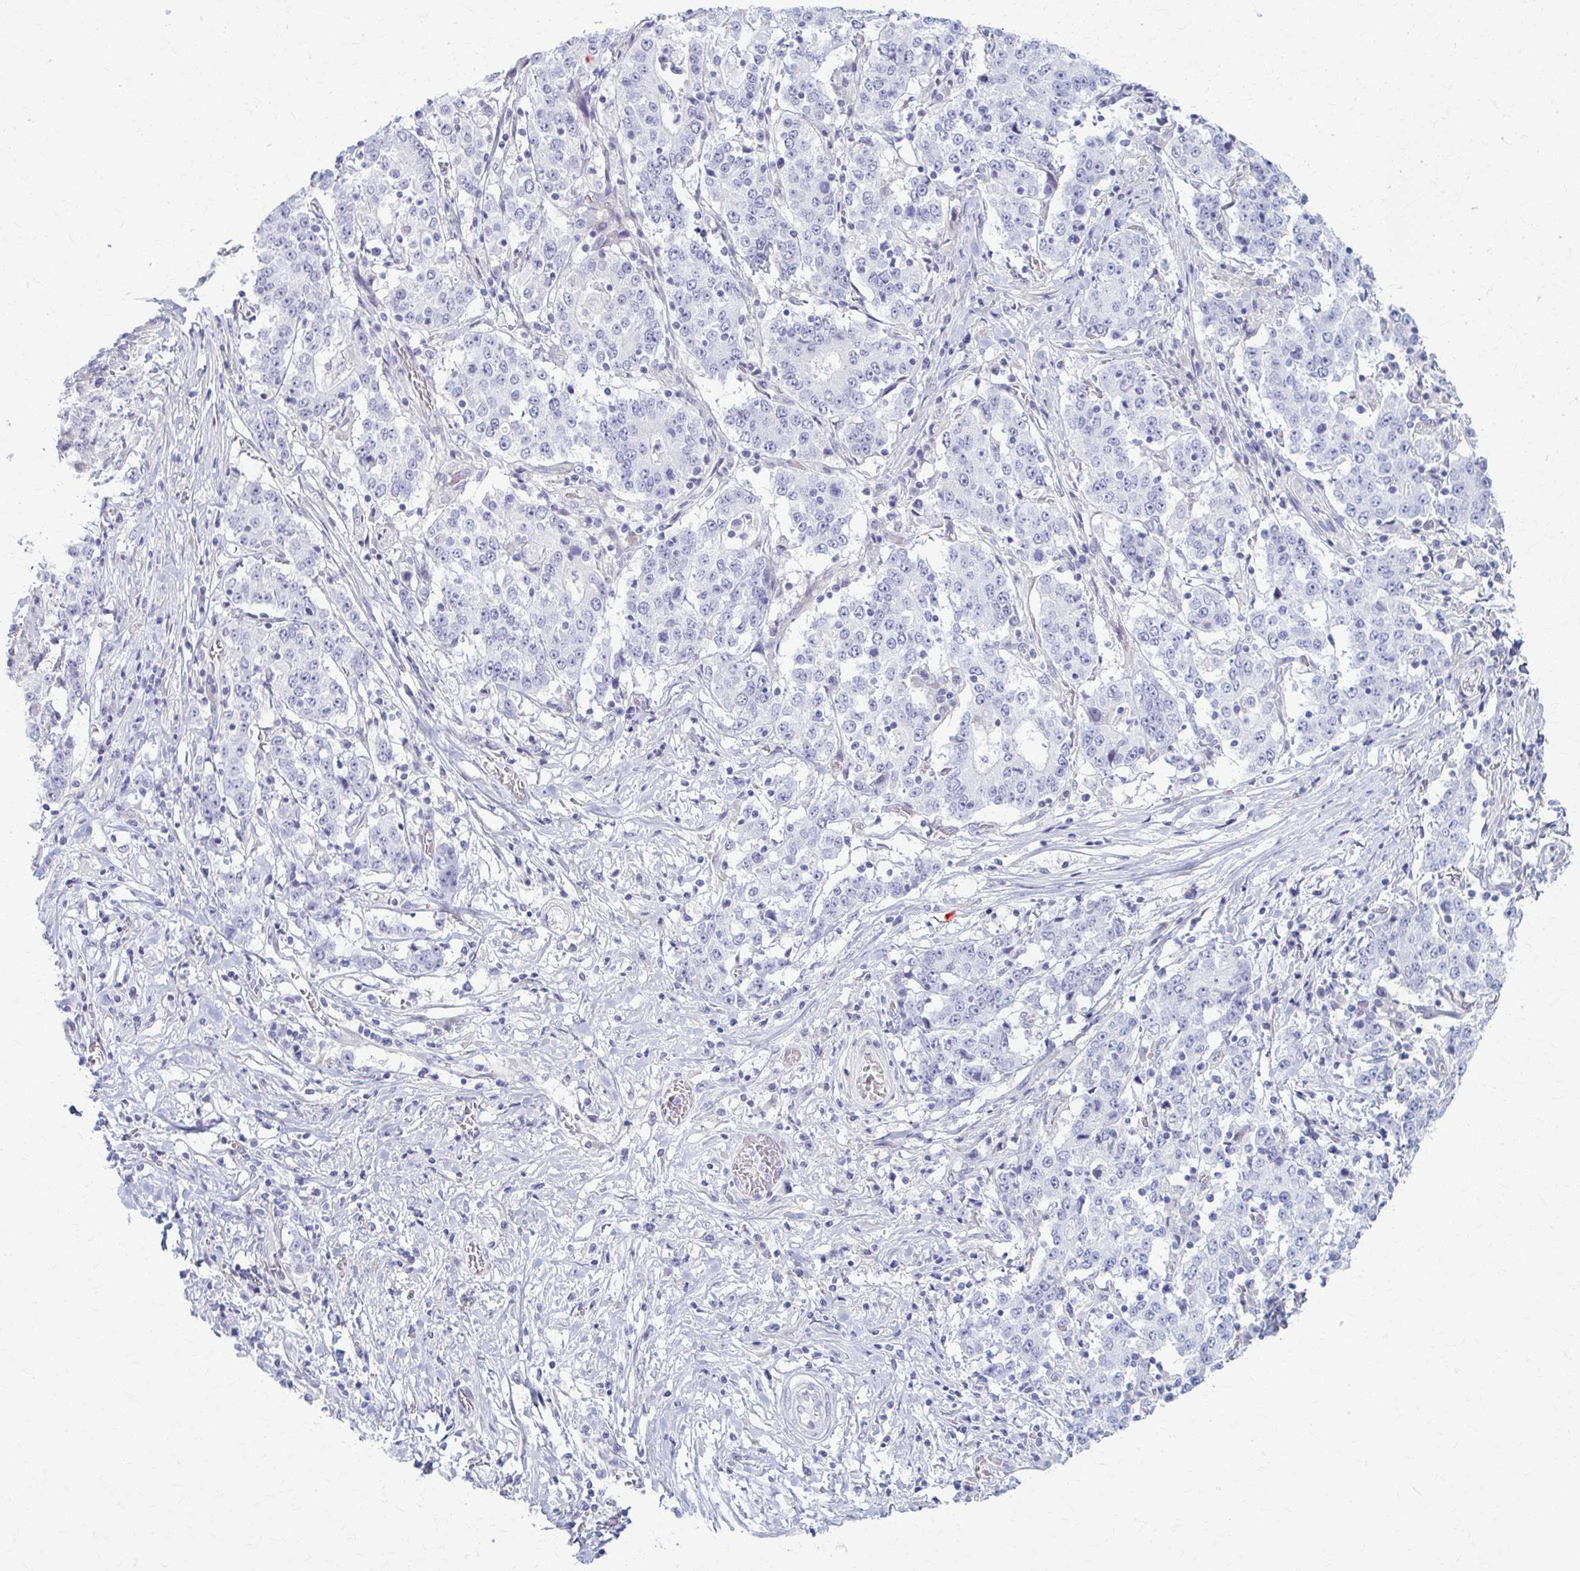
{"staining": {"intensity": "negative", "quantity": "none", "location": "none"}, "tissue": "stomach cancer", "cell_type": "Tumor cells", "image_type": "cancer", "snomed": [{"axis": "morphology", "description": "Adenocarcinoma, NOS"}, {"axis": "topography", "description": "Stomach"}], "caption": "Tumor cells are negative for protein expression in human stomach cancer.", "gene": "PRKRA", "patient": {"sex": "male", "age": 59}}